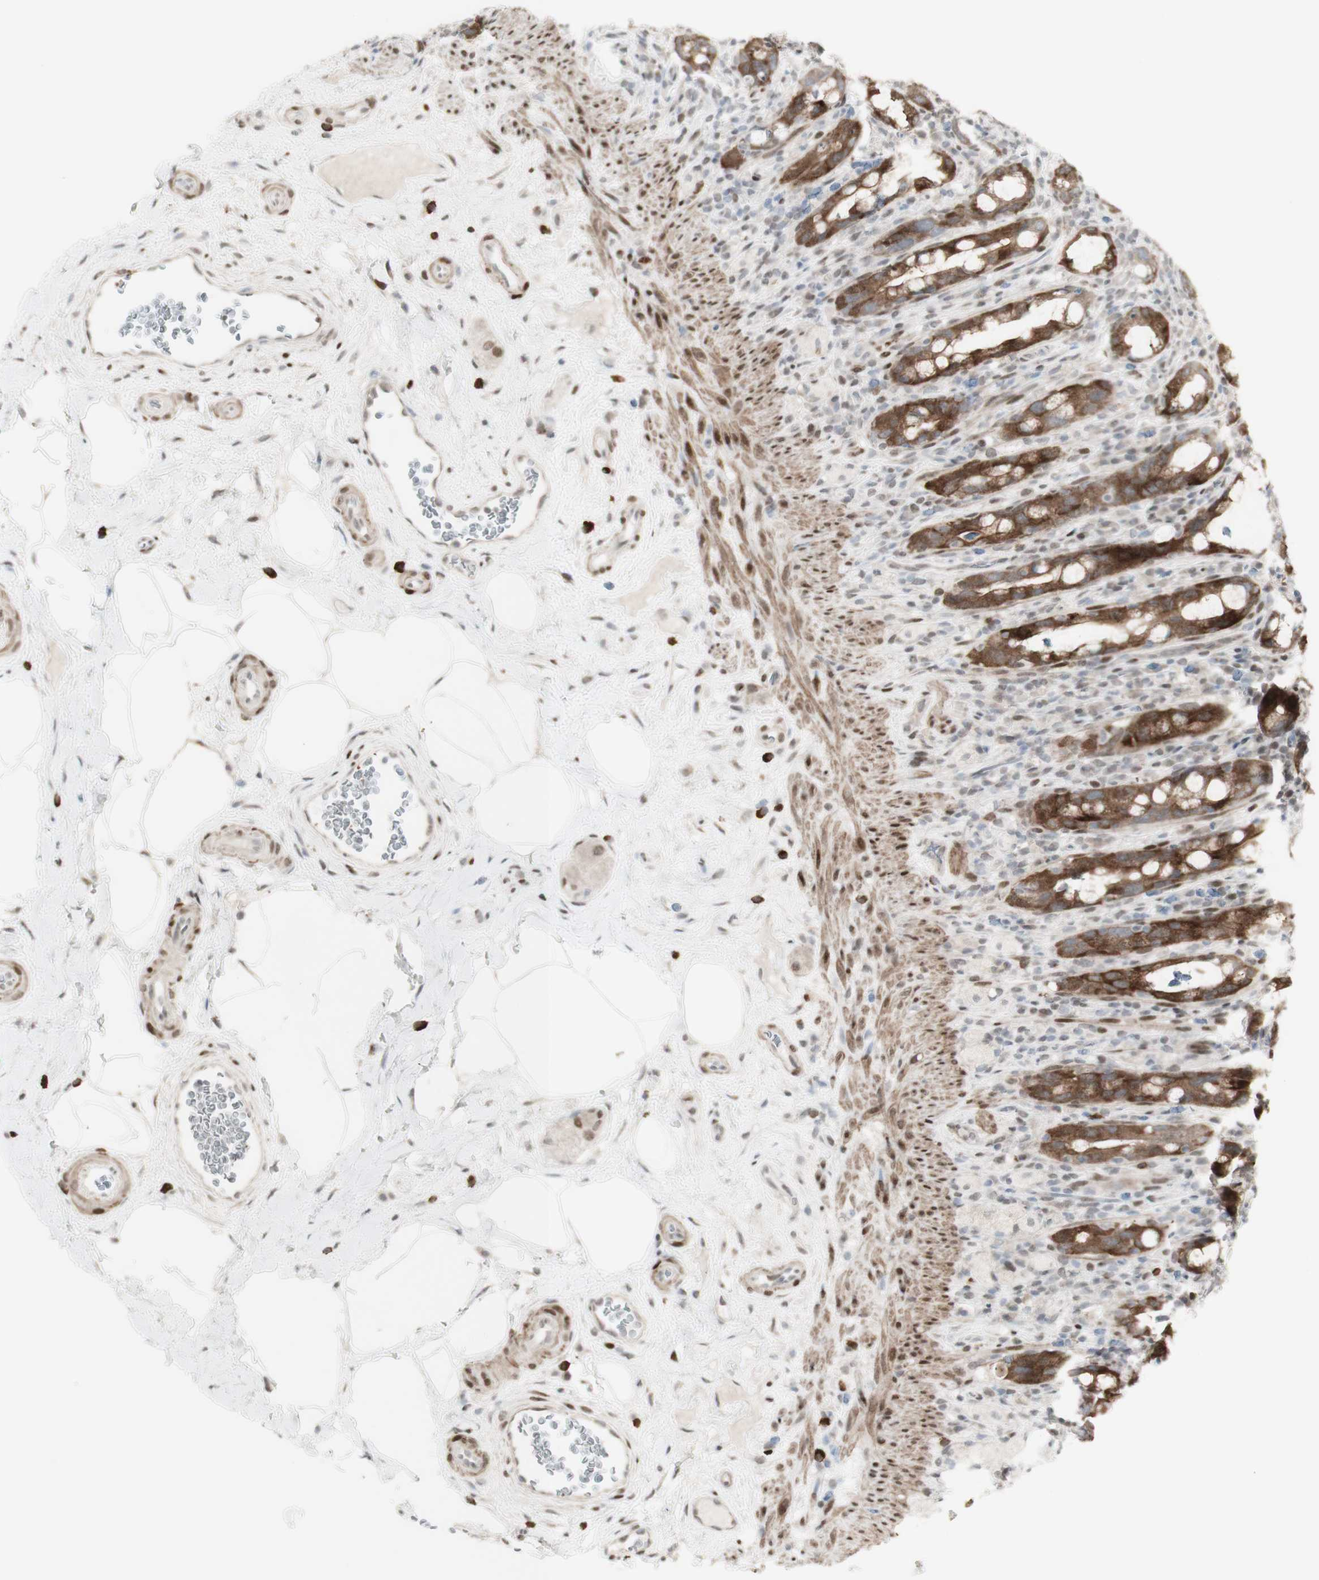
{"staining": {"intensity": "strong", "quantity": ">75%", "location": "cytoplasmic/membranous"}, "tissue": "rectum", "cell_type": "Glandular cells", "image_type": "normal", "snomed": [{"axis": "morphology", "description": "Normal tissue, NOS"}, {"axis": "topography", "description": "Rectum"}], "caption": "A high-resolution histopathology image shows IHC staining of normal rectum, which demonstrates strong cytoplasmic/membranous expression in approximately >75% of glandular cells.", "gene": "C1orf116", "patient": {"sex": "male", "age": 44}}